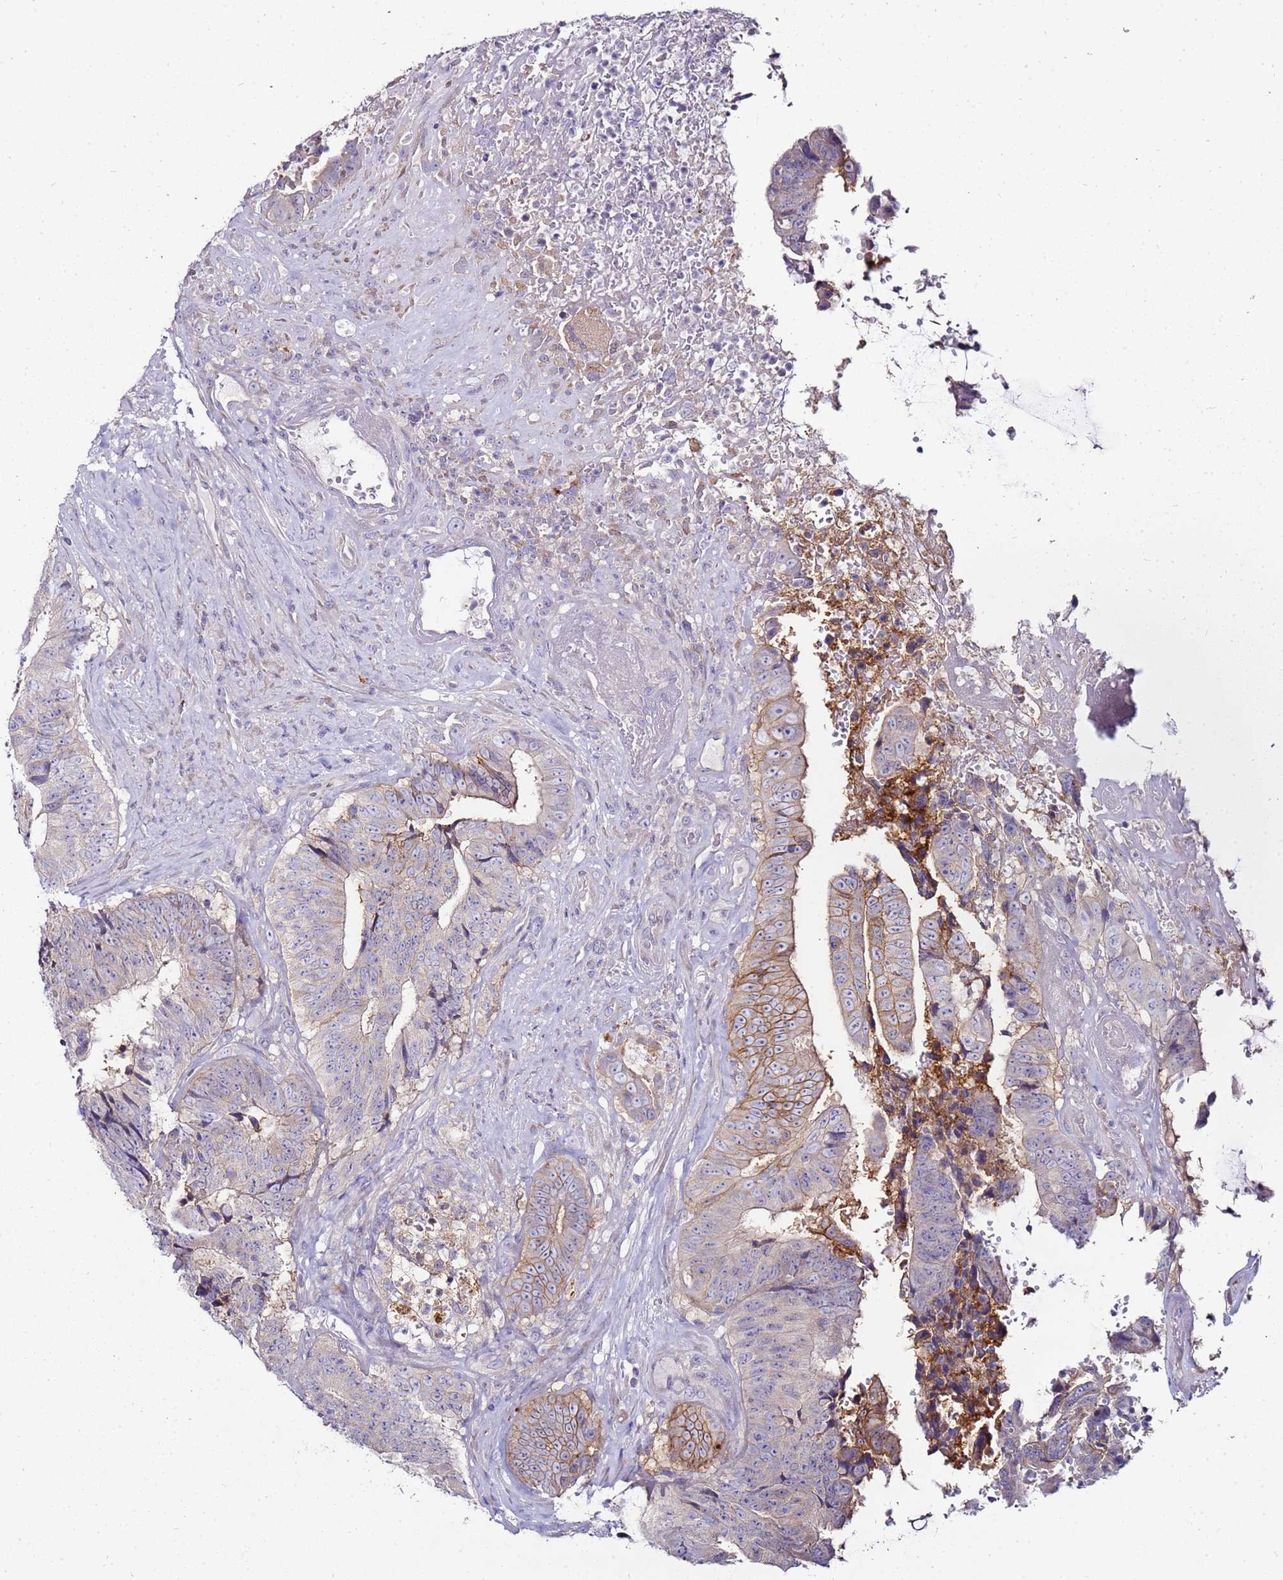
{"staining": {"intensity": "moderate", "quantity": "<25%", "location": "cytoplasmic/membranous"}, "tissue": "colorectal cancer", "cell_type": "Tumor cells", "image_type": "cancer", "snomed": [{"axis": "morphology", "description": "Adenocarcinoma, NOS"}, {"axis": "topography", "description": "Rectum"}], "caption": "This image displays adenocarcinoma (colorectal) stained with immunohistochemistry to label a protein in brown. The cytoplasmic/membranous of tumor cells show moderate positivity for the protein. Nuclei are counter-stained blue.", "gene": "GPN3", "patient": {"sex": "male", "age": 72}}